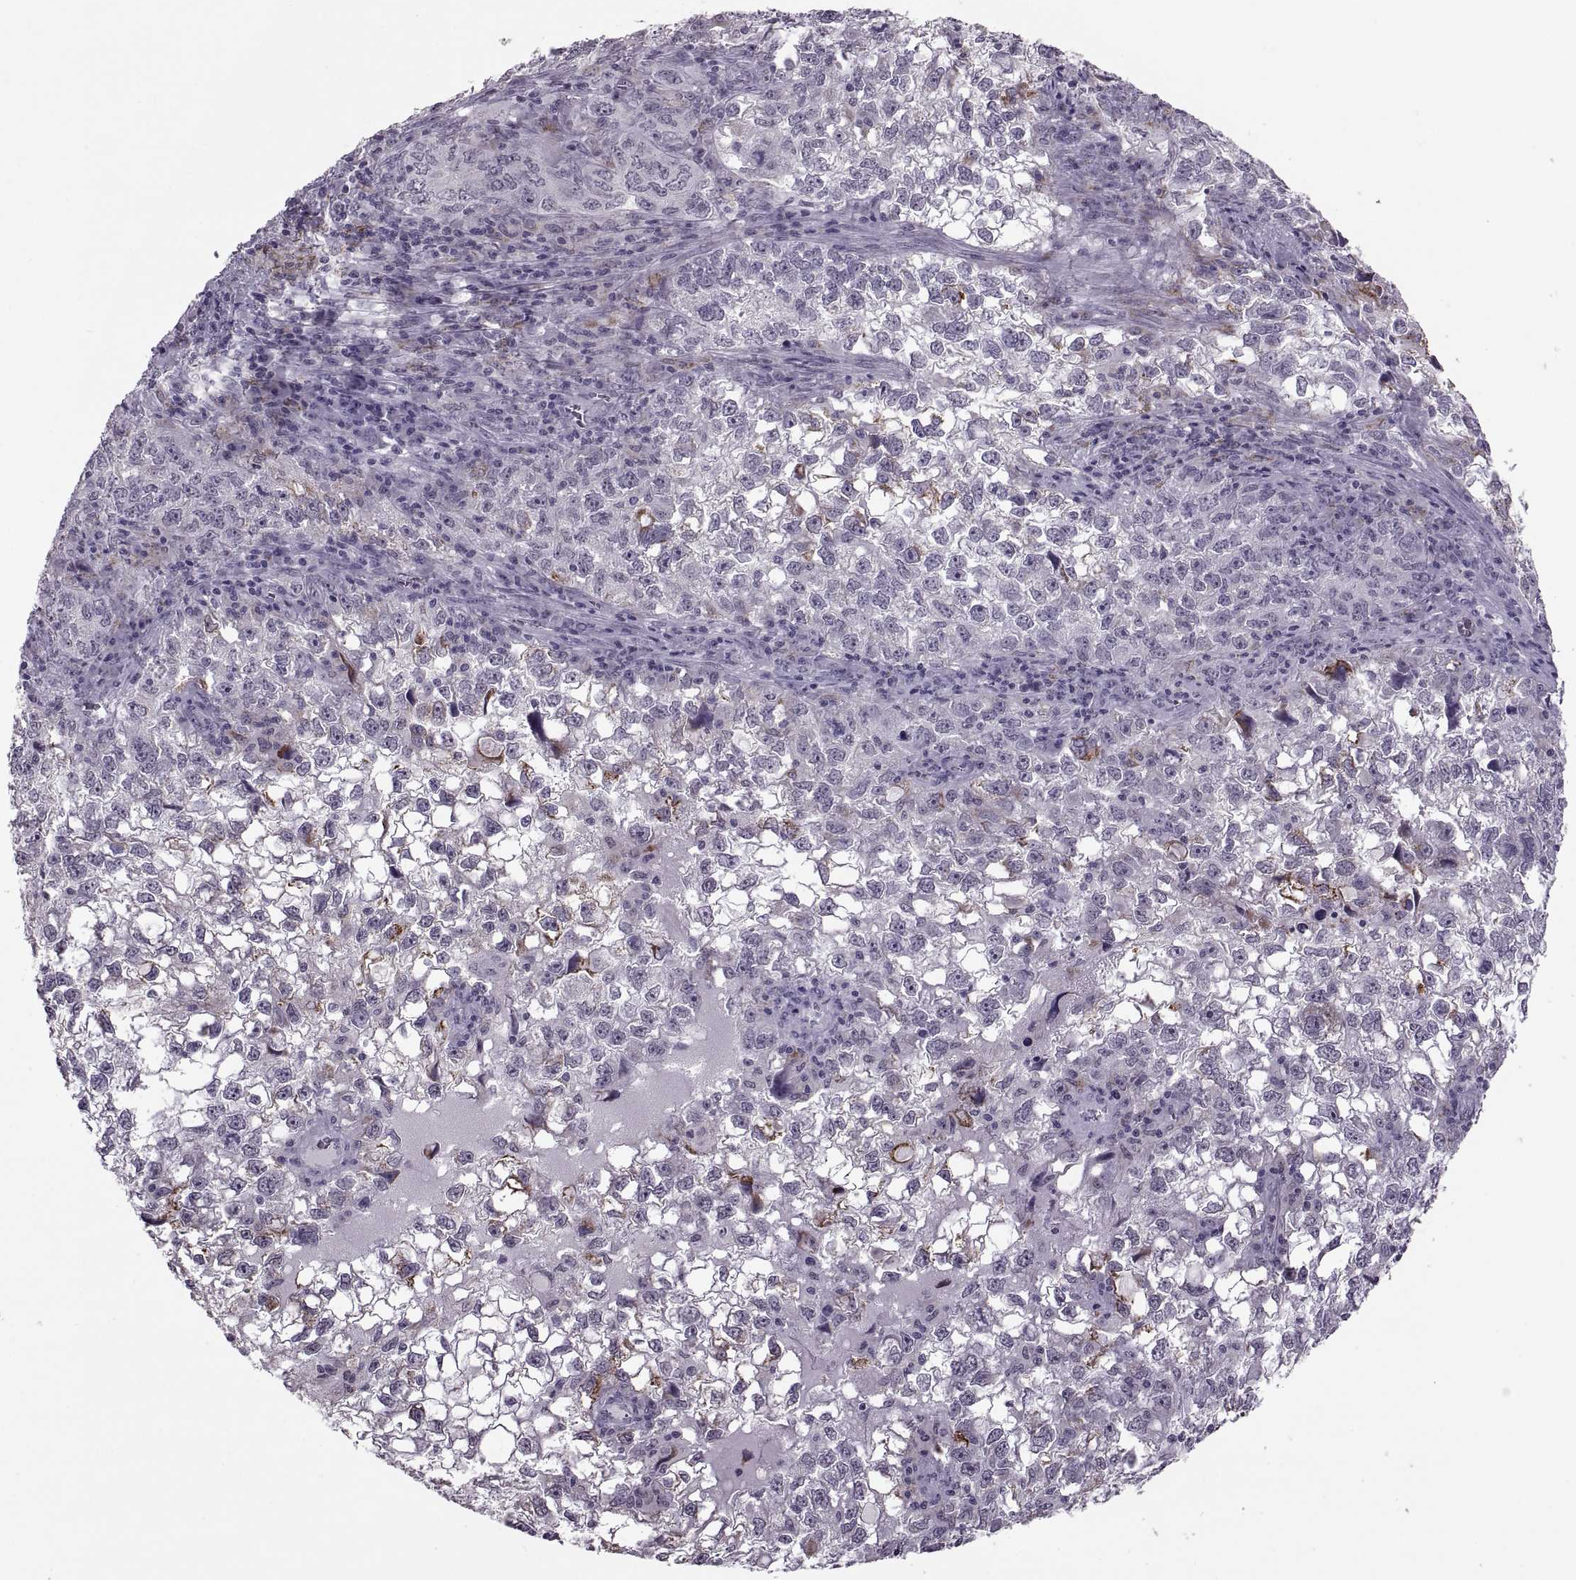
{"staining": {"intensity": "negative", "quantity": "none", "location": "none"}, "tissue": "cervical cancer", "cell_type": "Tumor cells", "image_type": "cancer", "snomed": [{"axis": "morphology", "description": "Squamous cell carcinoma, NOS"}, {"axis": "topography", "description": "Cervix"}], "caption": "High magnification brightfield microscopy of cervical cancer (squamous cell carcinoma) stained with DAB (3,3'-diaminobenzidine) (brown) and counterstained with hematoxylin (blue): tumor cells show no significant expression. (Brightfield microscopy of DAB immunohistochemistry at high magnification).", "gene": "OTP", "patient": {"sex": "female", "age": 55}}